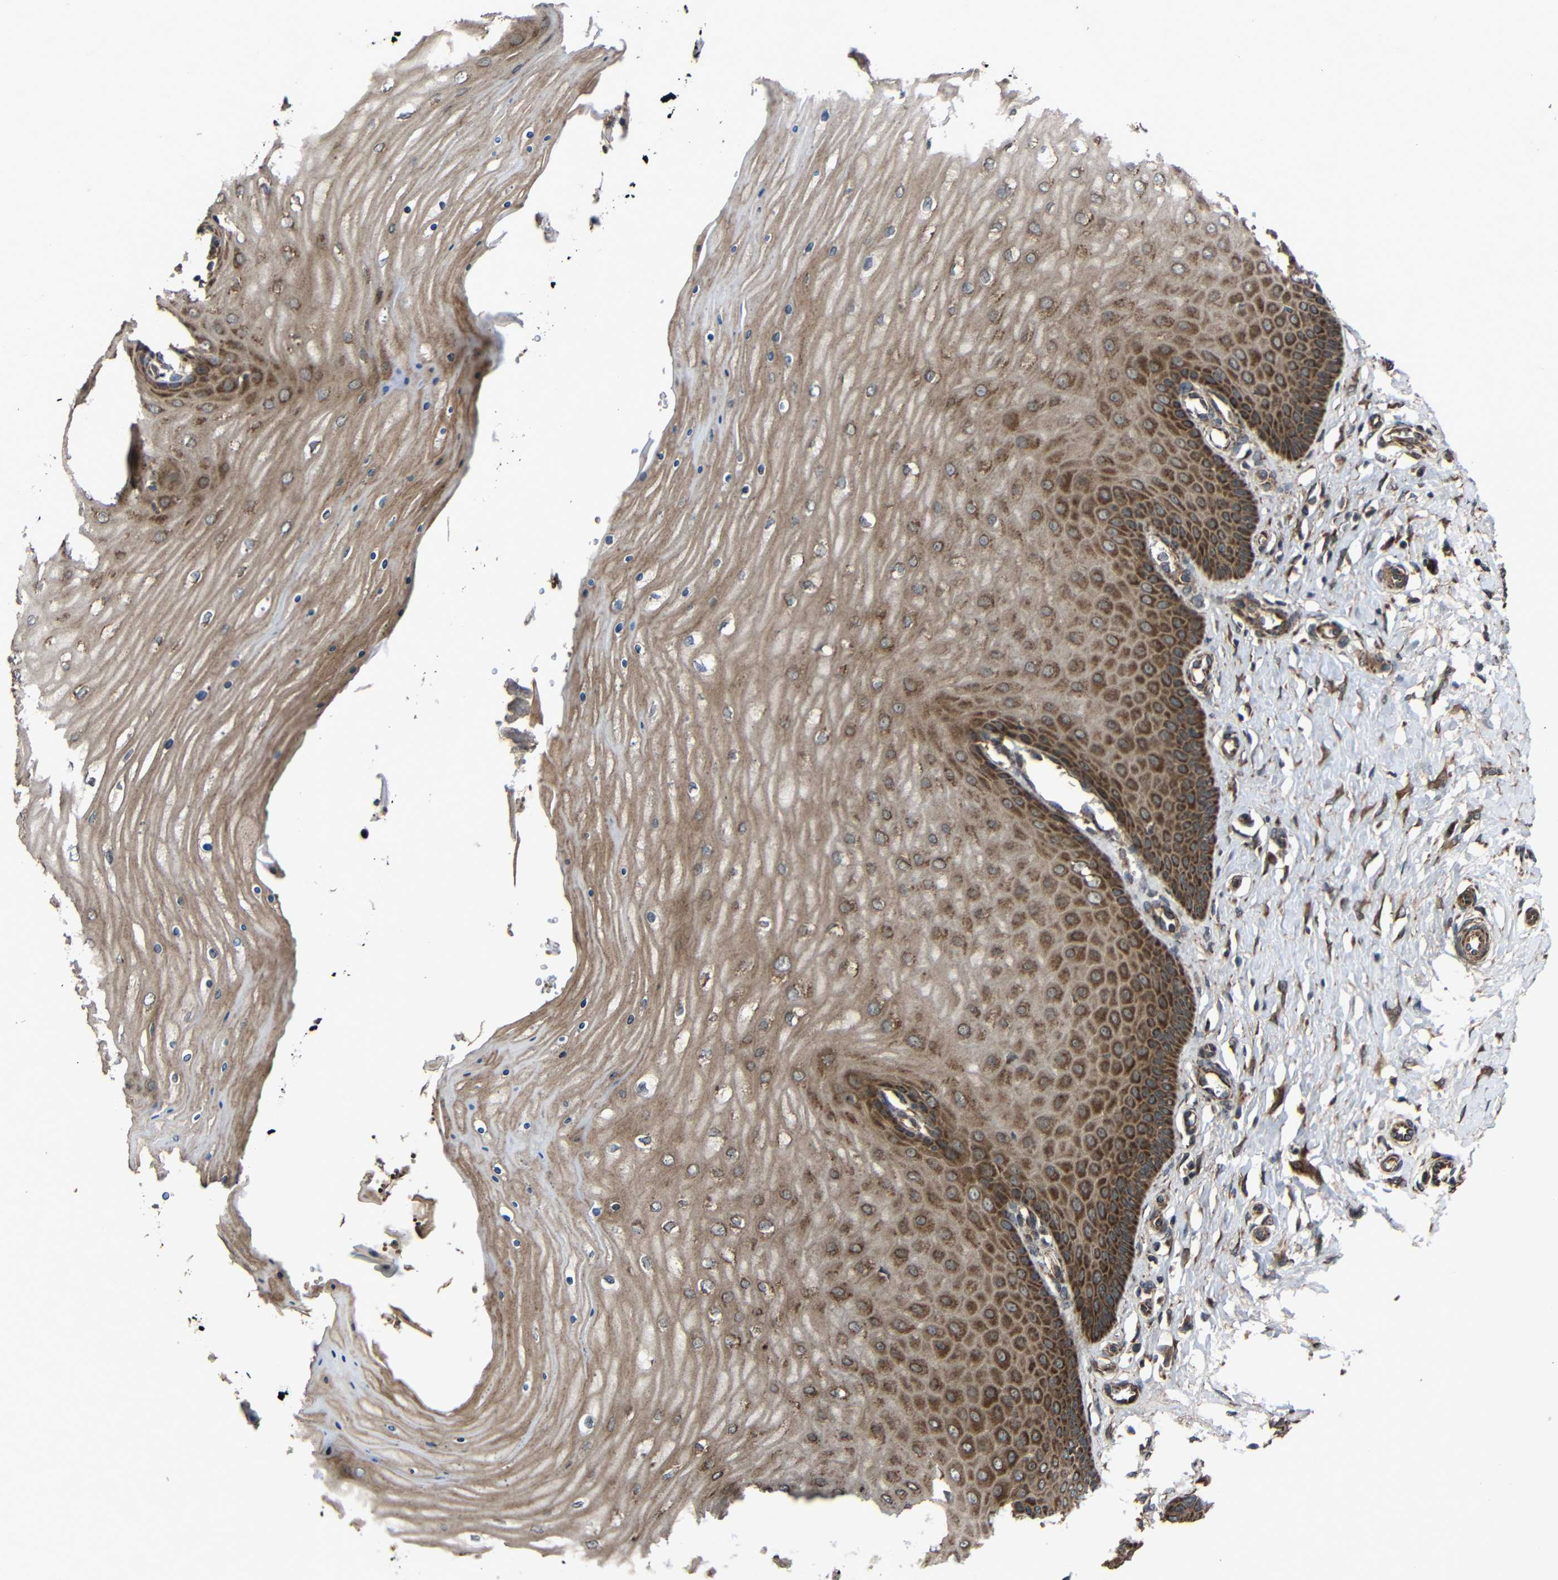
{"staining": {"intensity": "strong", "quantity": ">75%", "location": "cytoplasmic/membranous"}, "tissue": "cervix", "cell_type": "Squamous epithelial cells", "image_type": "normal", "snomed": [{"axis": "morphology", "description": "Normal tissue, NOS"}, {"axis": "topography", "description": "Cervix"}], "caption": "Benign cervix reveals strong cytoplasmic/membranous expression in about >75% of squamous epithelial cells.", "gene": "C1GALT1", "patient": {"sex": "female", "age": 55}}